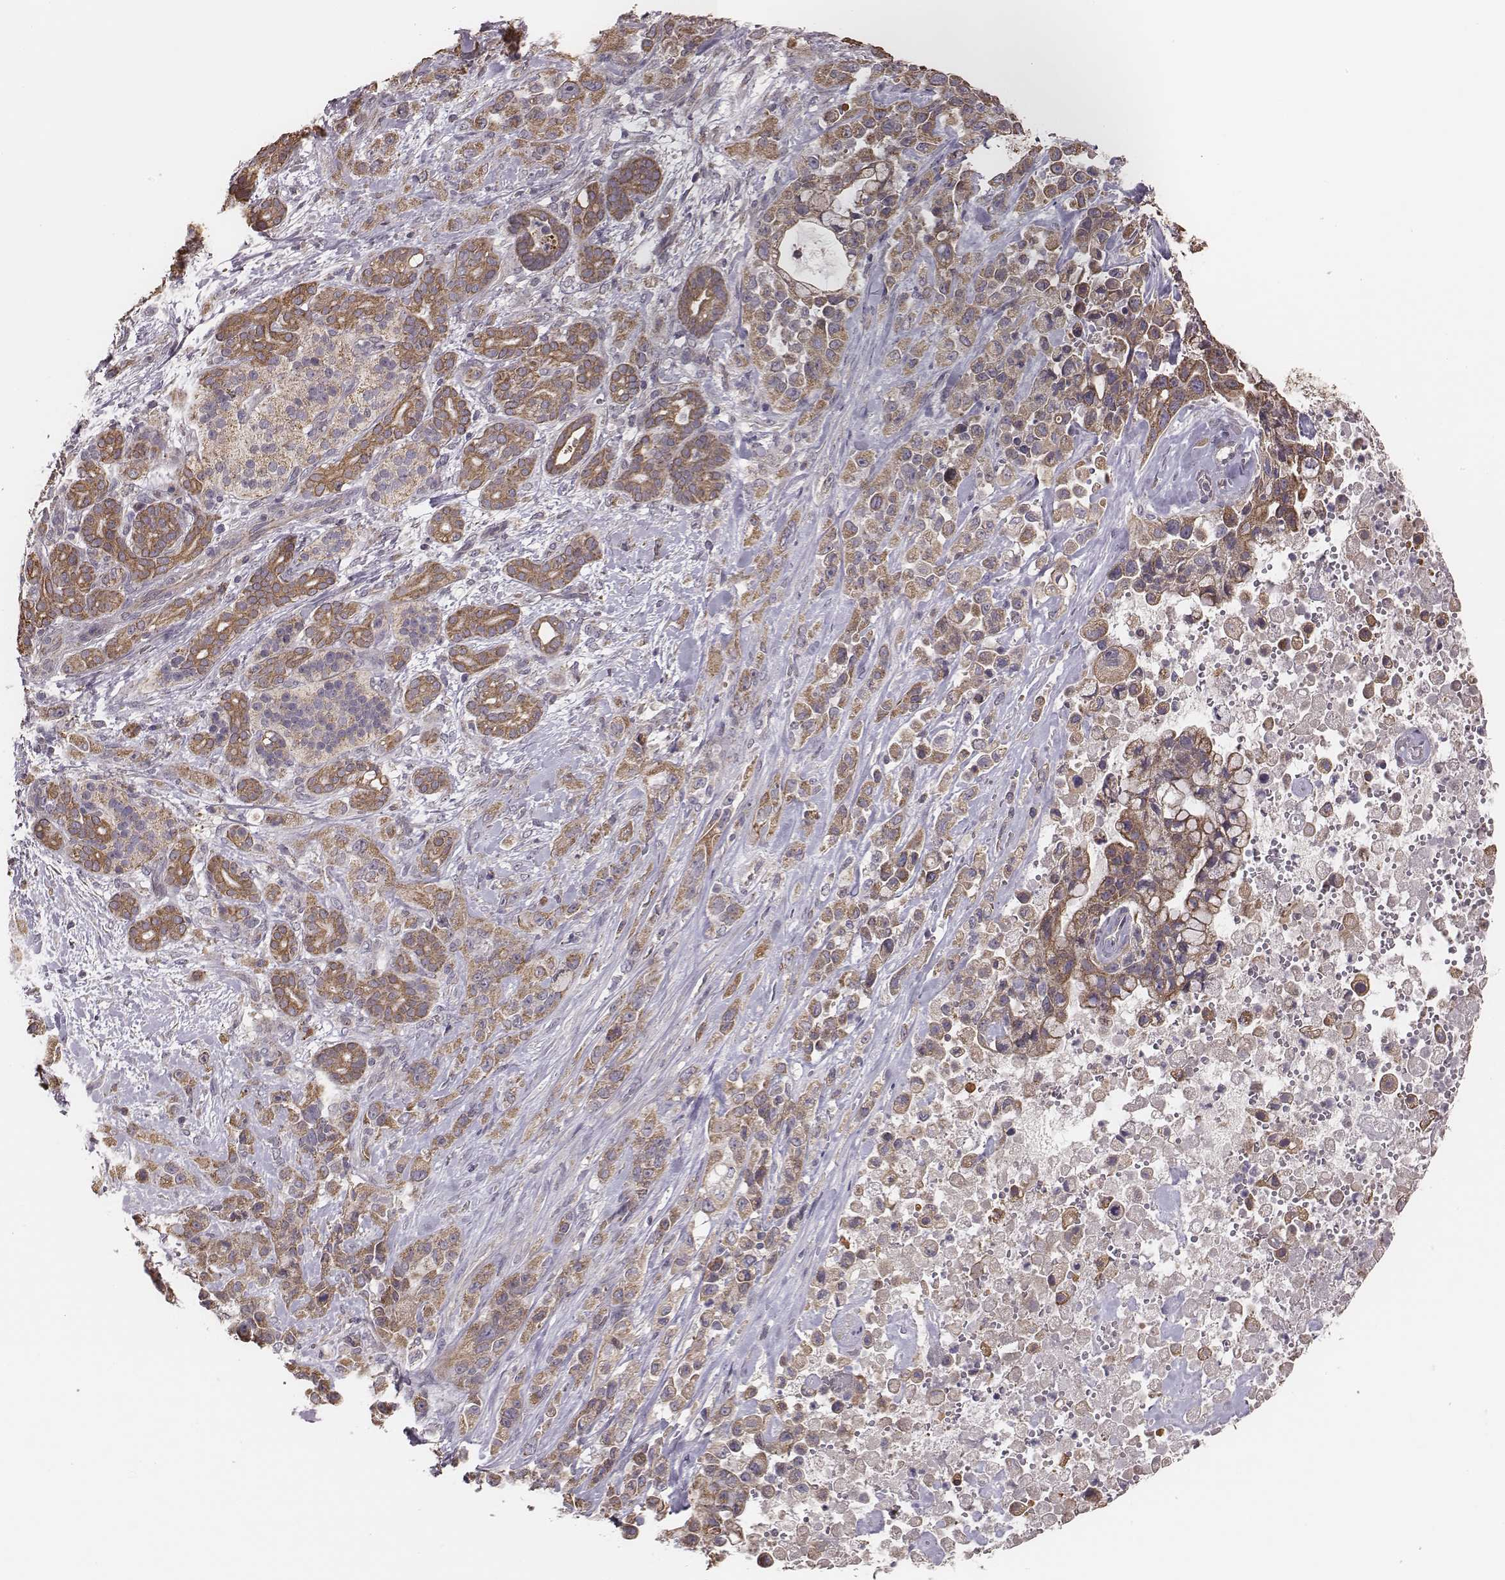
{"staining": {"intensity": "moderate", "quantity": ">75%", "location": "cytoplasmic/membranous"}, "tissue": "pancreatic cancer", "cell_type": "Tumor cells", "image_type": "cancer", "snomed": [{"axis": "morphology", "description": "Adenocarcinoma, NOS"}, {"axis": "topography", "description": "Pancreas"}], "caption": "Pancreatic adenocarcinoma stained with a protein marker demonstrates moderate staining in tumor cells.", "gene": "HAVCR1", "patient": {"sex": "male", "age": 44}}